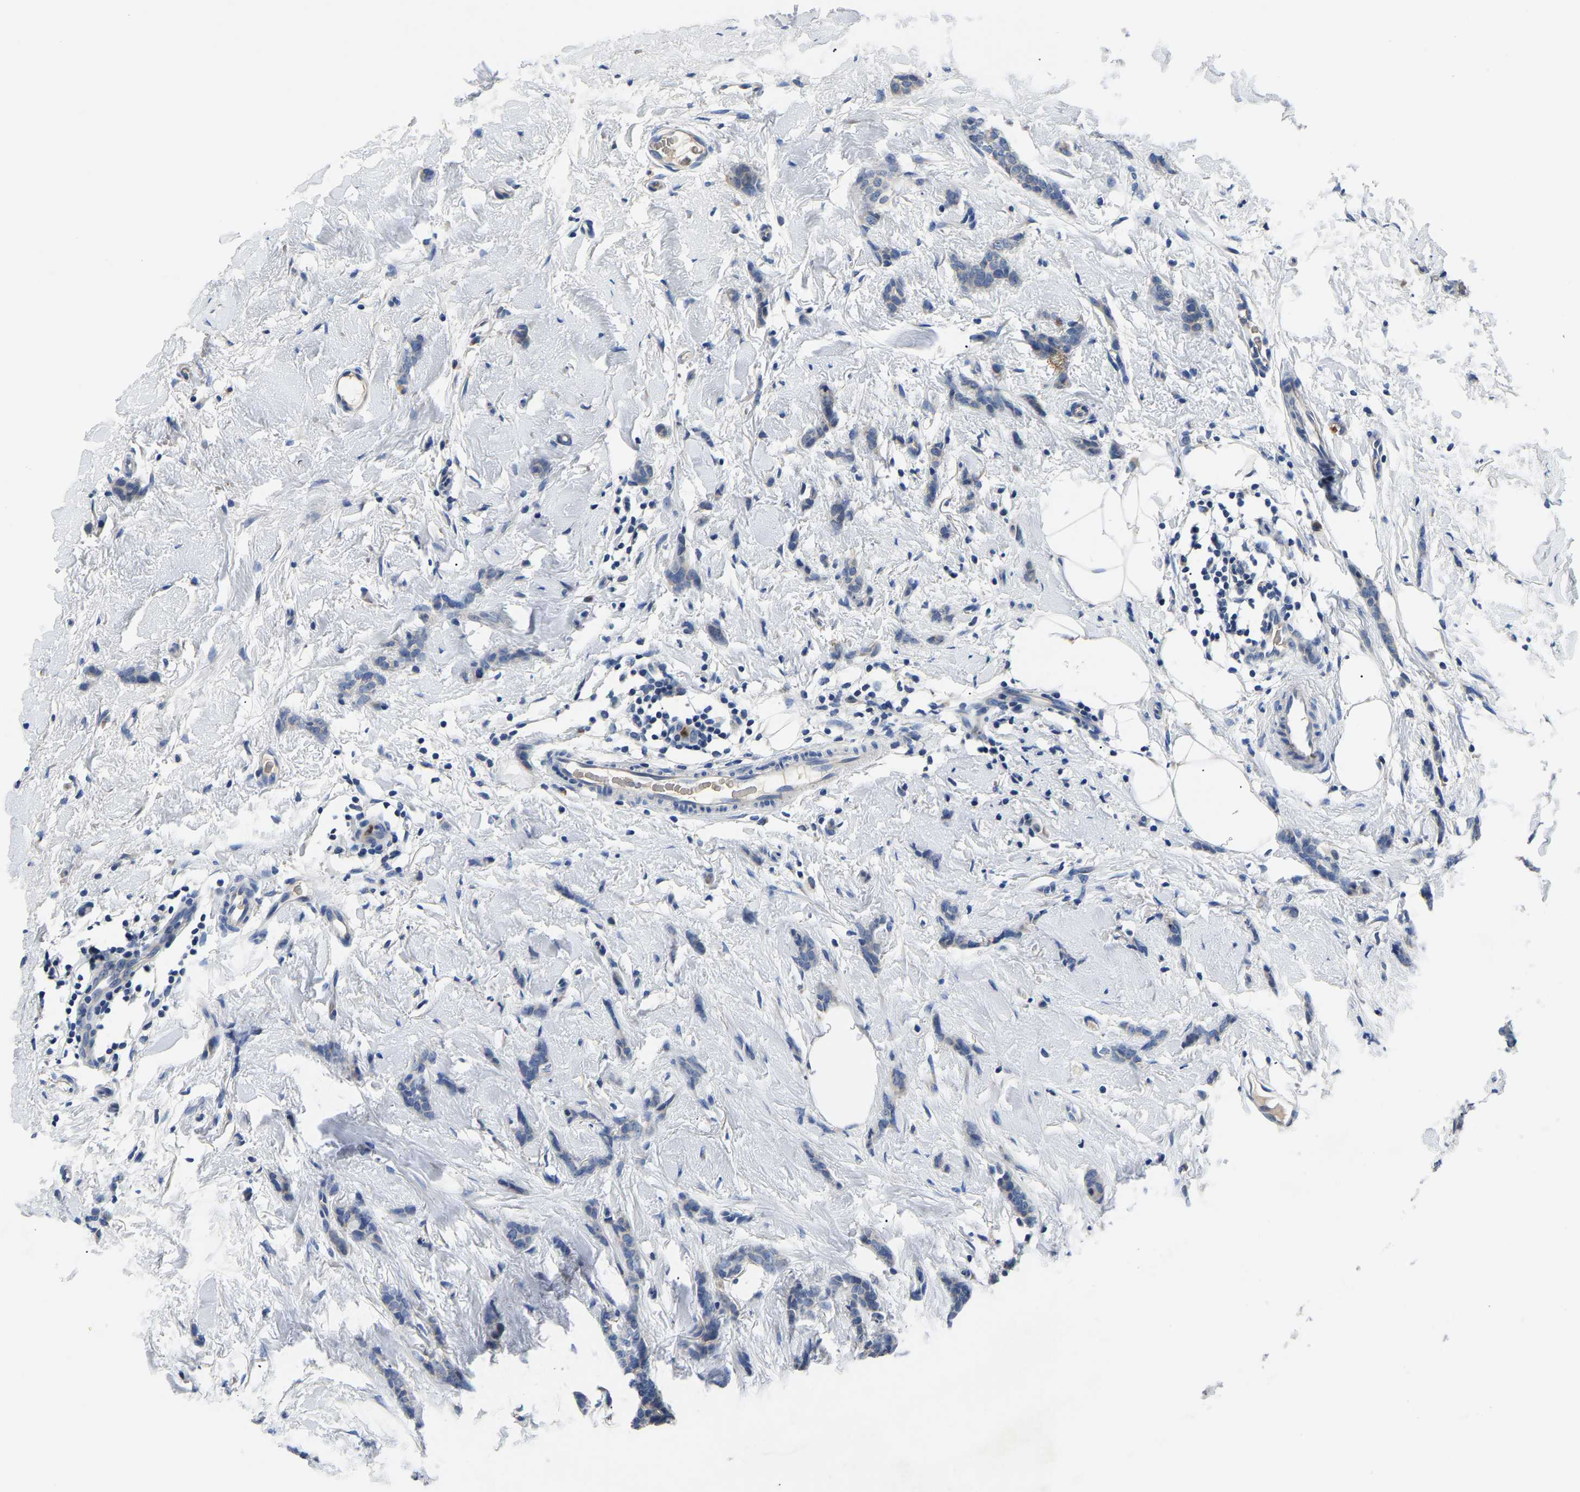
{"staining": {"intensity": "negative", "quantity": "none", "location": "none"}, "tissue": "breast cancer", "cell_type": "Tumor cells", "image_type": "cancer", "snomed": [{"axis": "morphology", "description": "Lobular carcinoma"}, {"axis": "topography", "description": "Skin"}, {"axis": "topography", "description": "Breast"}], "caption": "This is a micrograph of IHC staining of breast cancer (lobular carcinoma), which shows no positivity in tumor cells.", "gene": "TOR1B", "patient": {"sex": "female", "age": 46}}